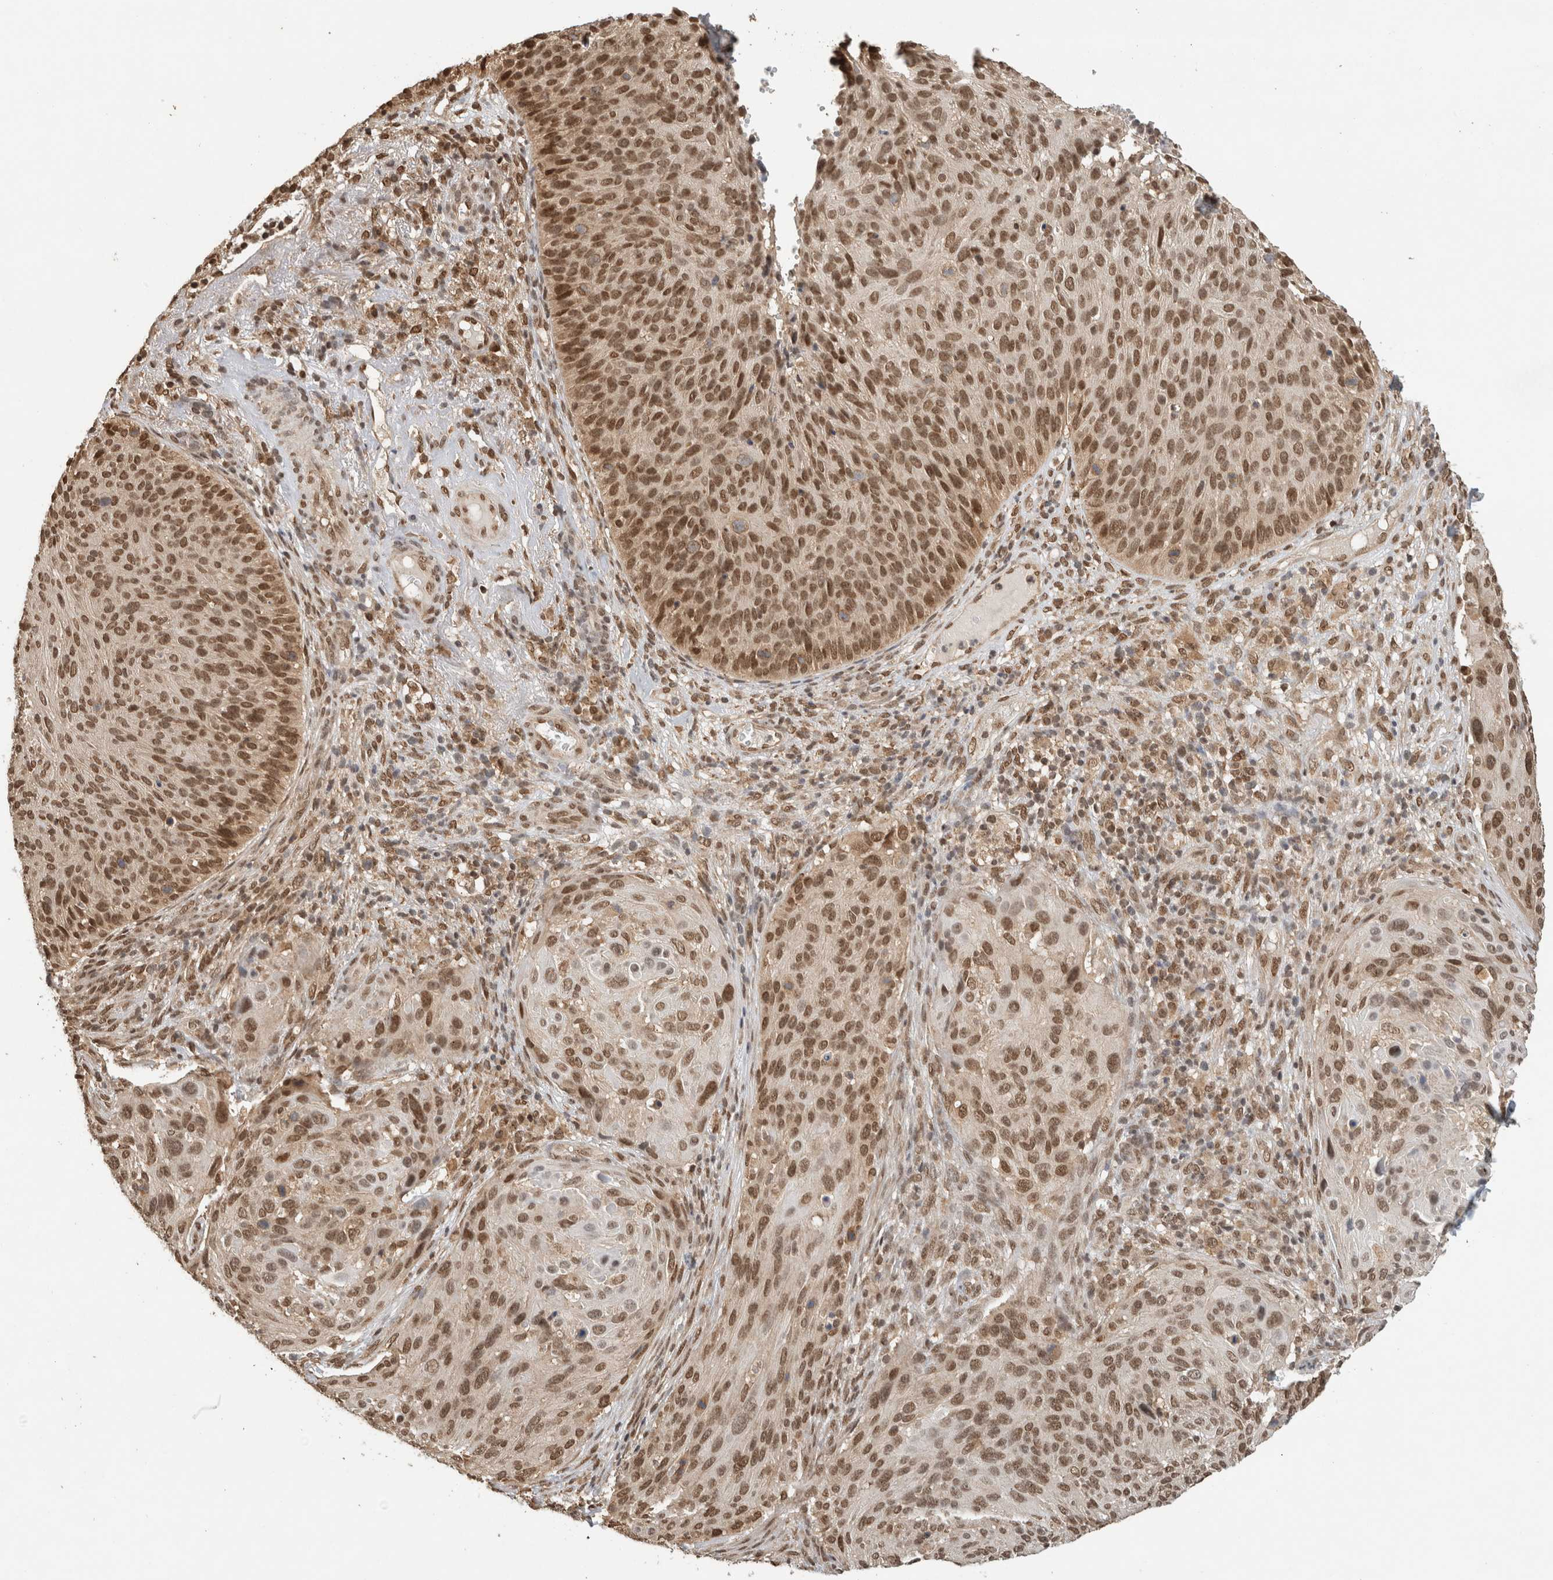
{"staining": {"intensity": "moderate", "quantity": ">75%", "location": "nuclear"}, "tissue": "cervical cancer", "cell_type": "Tumor cells", "image_type": "cancer", "snomed": [{"axis": "morphology", "description": "Squamous cell carcinoma, NOS"}, {"axis": "topography", "description": "Cervix"}], "caption": "Cervical cancer stained with a protein marker demonstrates moderate staining in tumor cells.", "gene": "C1orf21", "patient": {"sex": "female", "age": 74}}